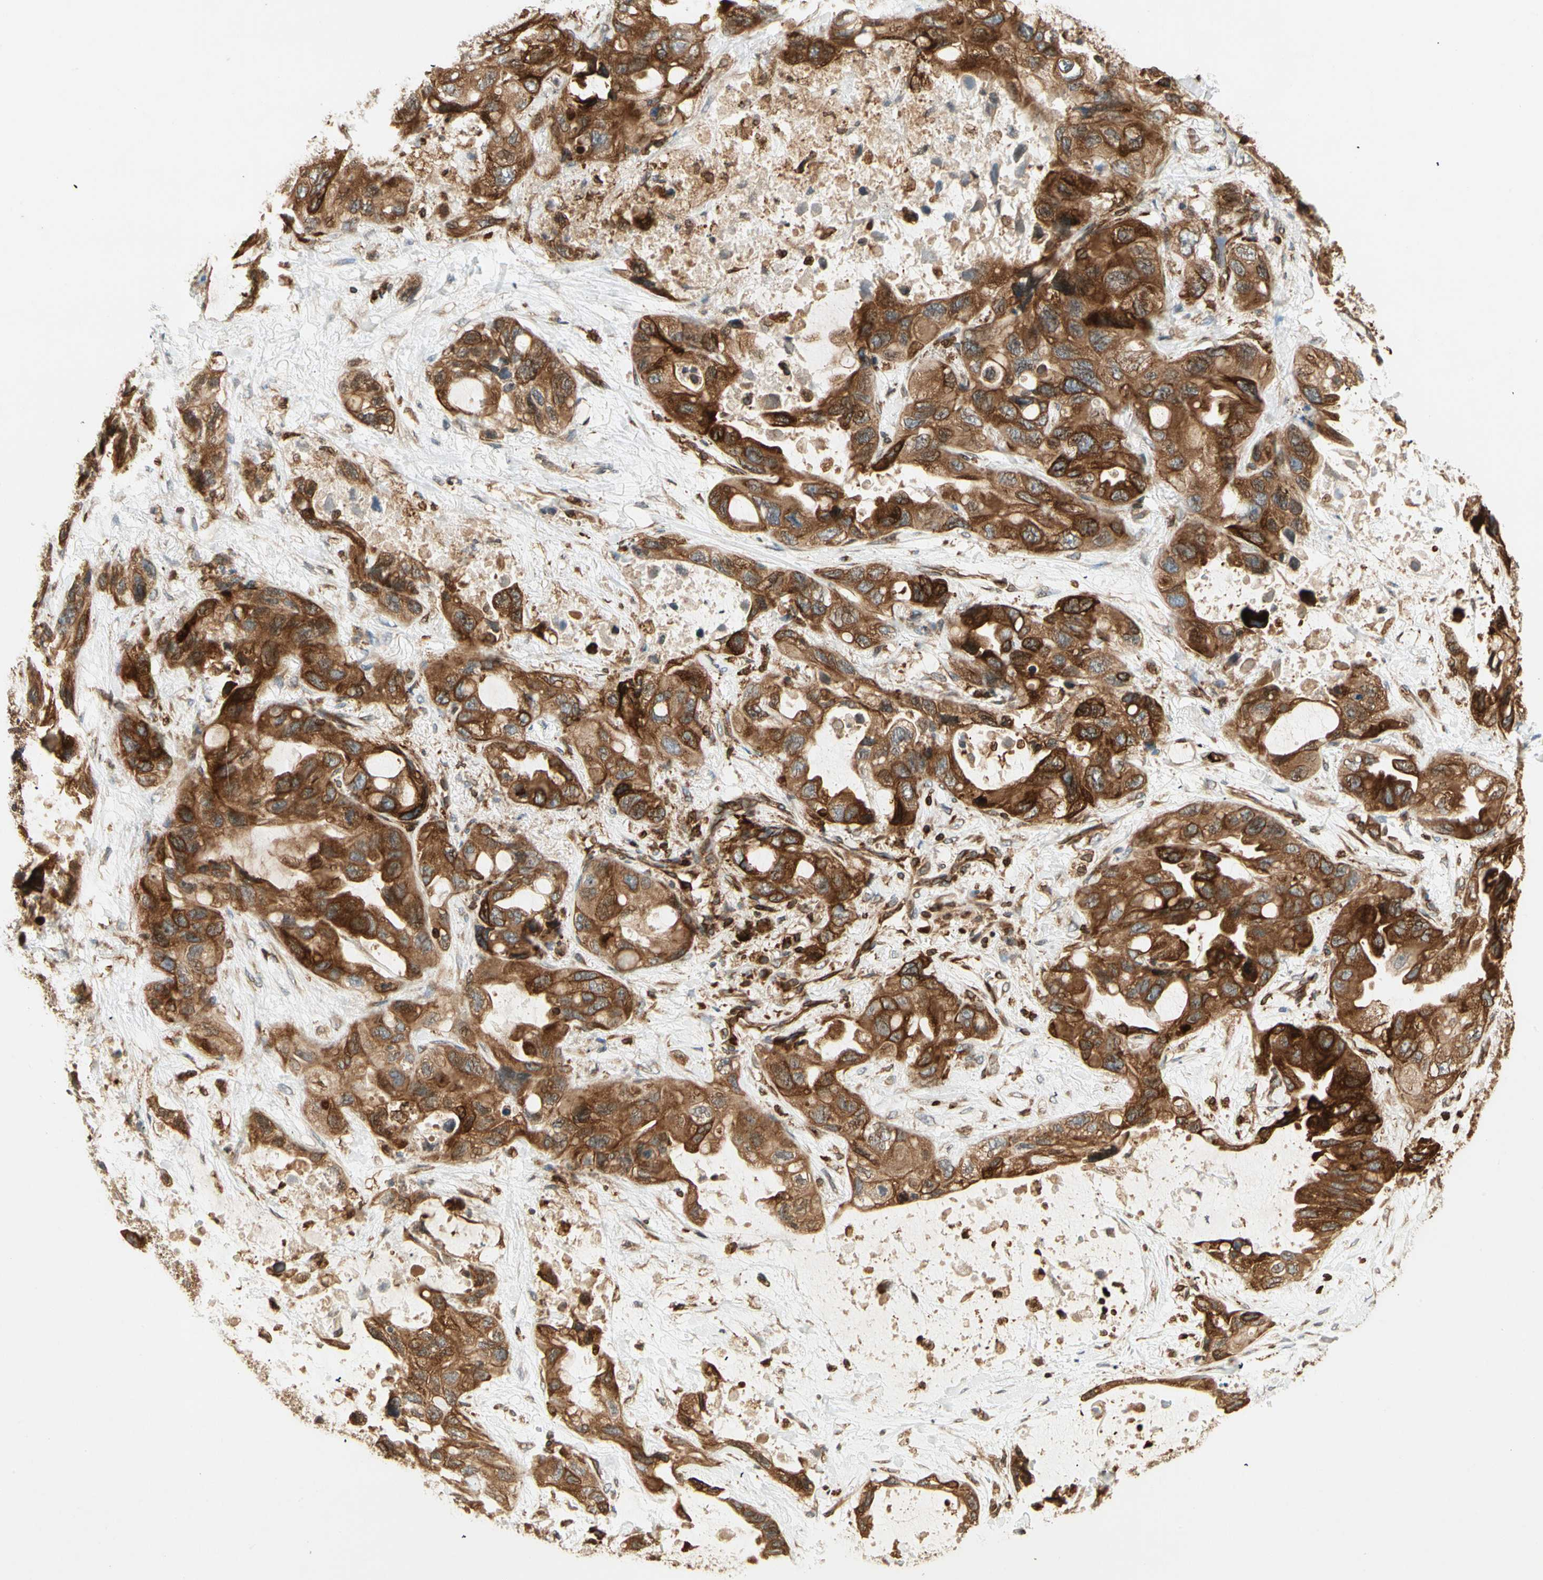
{"staining": {"intensity": "strong", "quantity": ">75%", "location": "cytoplasmic/membranous"}, "tissue": "lung cancer", "cell_type": "Tumor cells", "image_type": "cancer", "snomed": [{"axis": "morphology", "description": "Squamous cell carcinoma, NOS"}, {"axis": "topography", "description": "Lung"}], "caption": "A micrograph of lung cancer (squamous cell carcinoma) stained for a protein displays strong cytoplasmic/membranous brown staining in tumor cells. (DAB (3,3'-diaminobenzidine) = brown stain, brightfield microscopy at high magnification).", "gene": "TAPBP", "patient": {"sex": "female", "age": 73}}